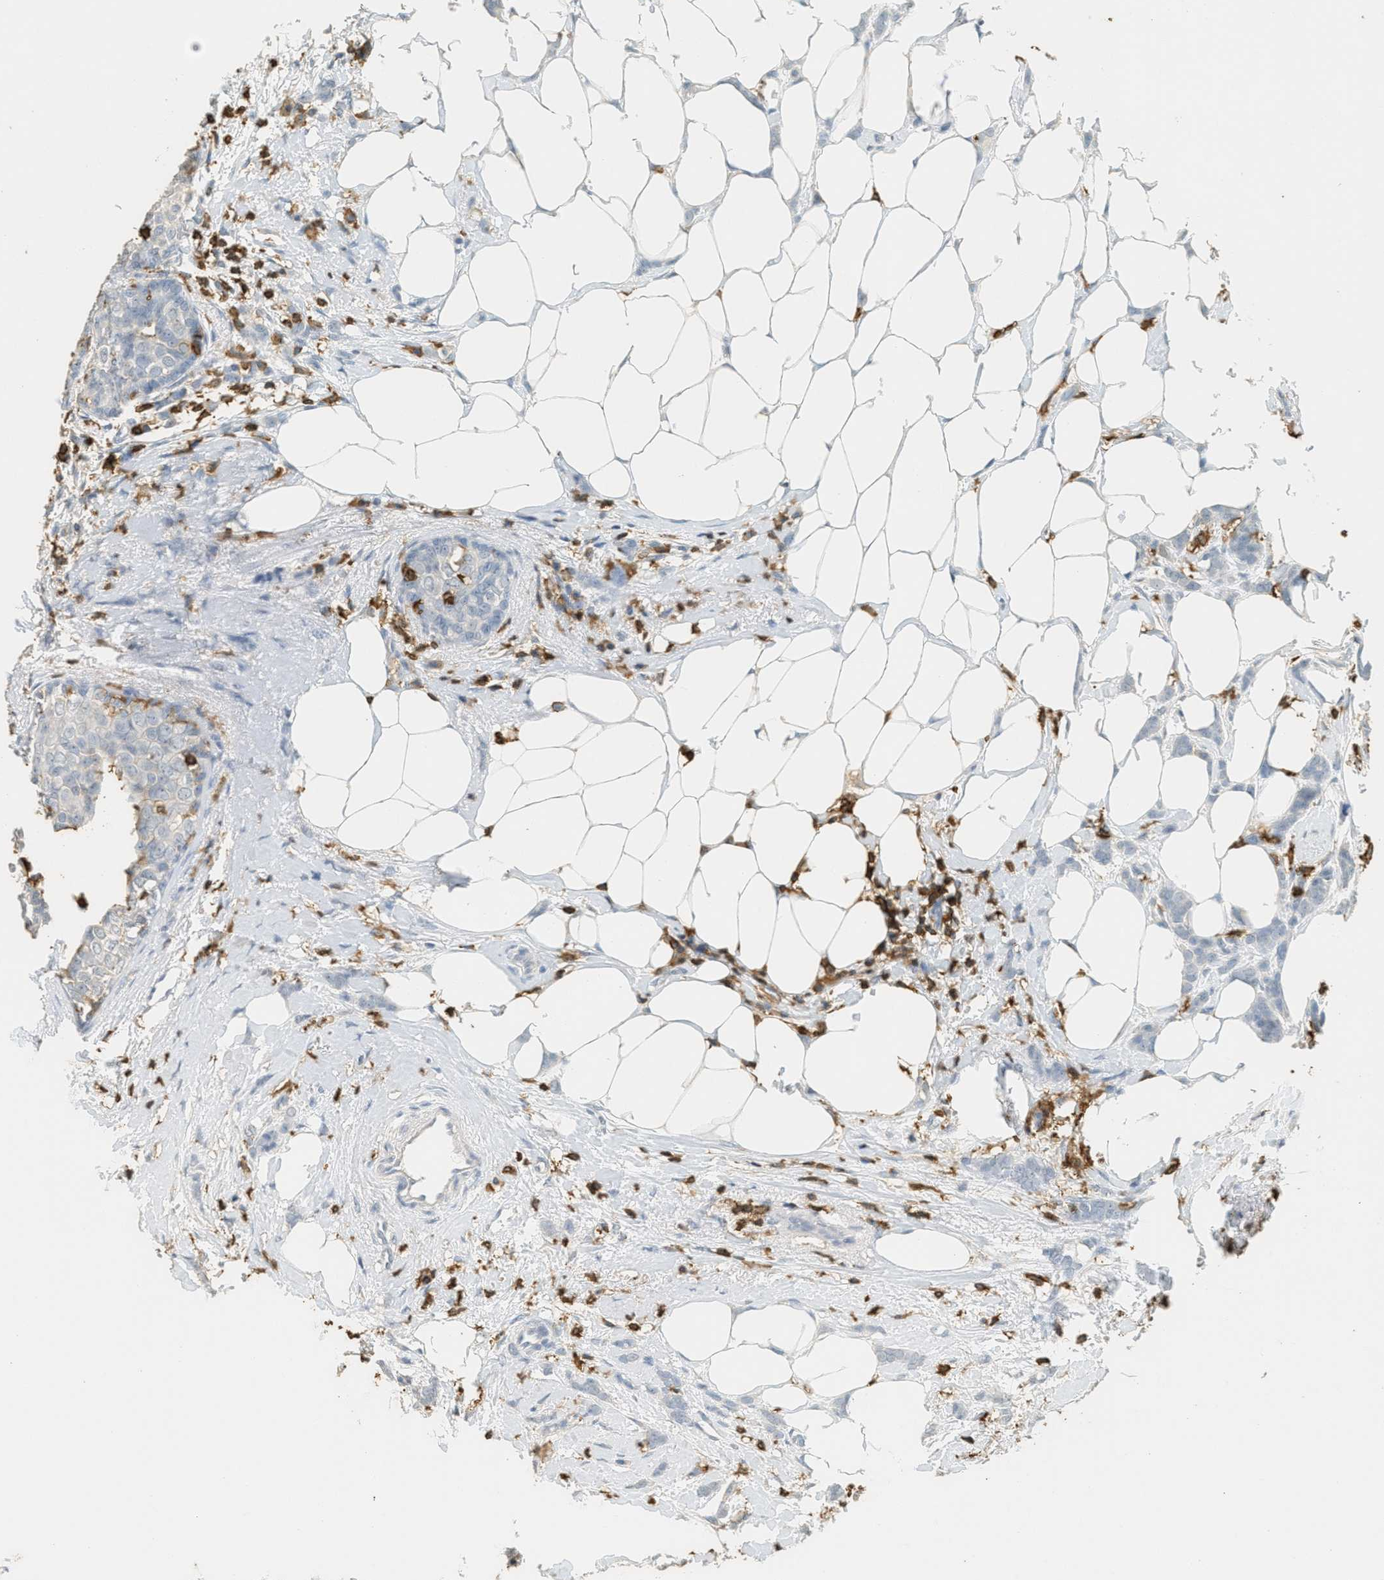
{"staining": {"intensity": "negative", "quantity": "none", "location": "none"}, "tissue": "breast cancer", "cell_type": "Tumor cells", "image_type": "cancer", "snomed": [{"axis": "morphology", "description": "Lobular carcinoma, in situ"}, {"axis": "morphology", "description": "Lobular carcinoma"}, {"axis": "topography", "description": "Breast"}], "caption": "High power microscopy micrograph of an immunohistochemistry (IHC) histopathology image of lobular carcinoma in situ (breast), revealing no significant staining in tumor cells.", "gene": "LSP1", "patient": {"sex": "female", "age": 41}}